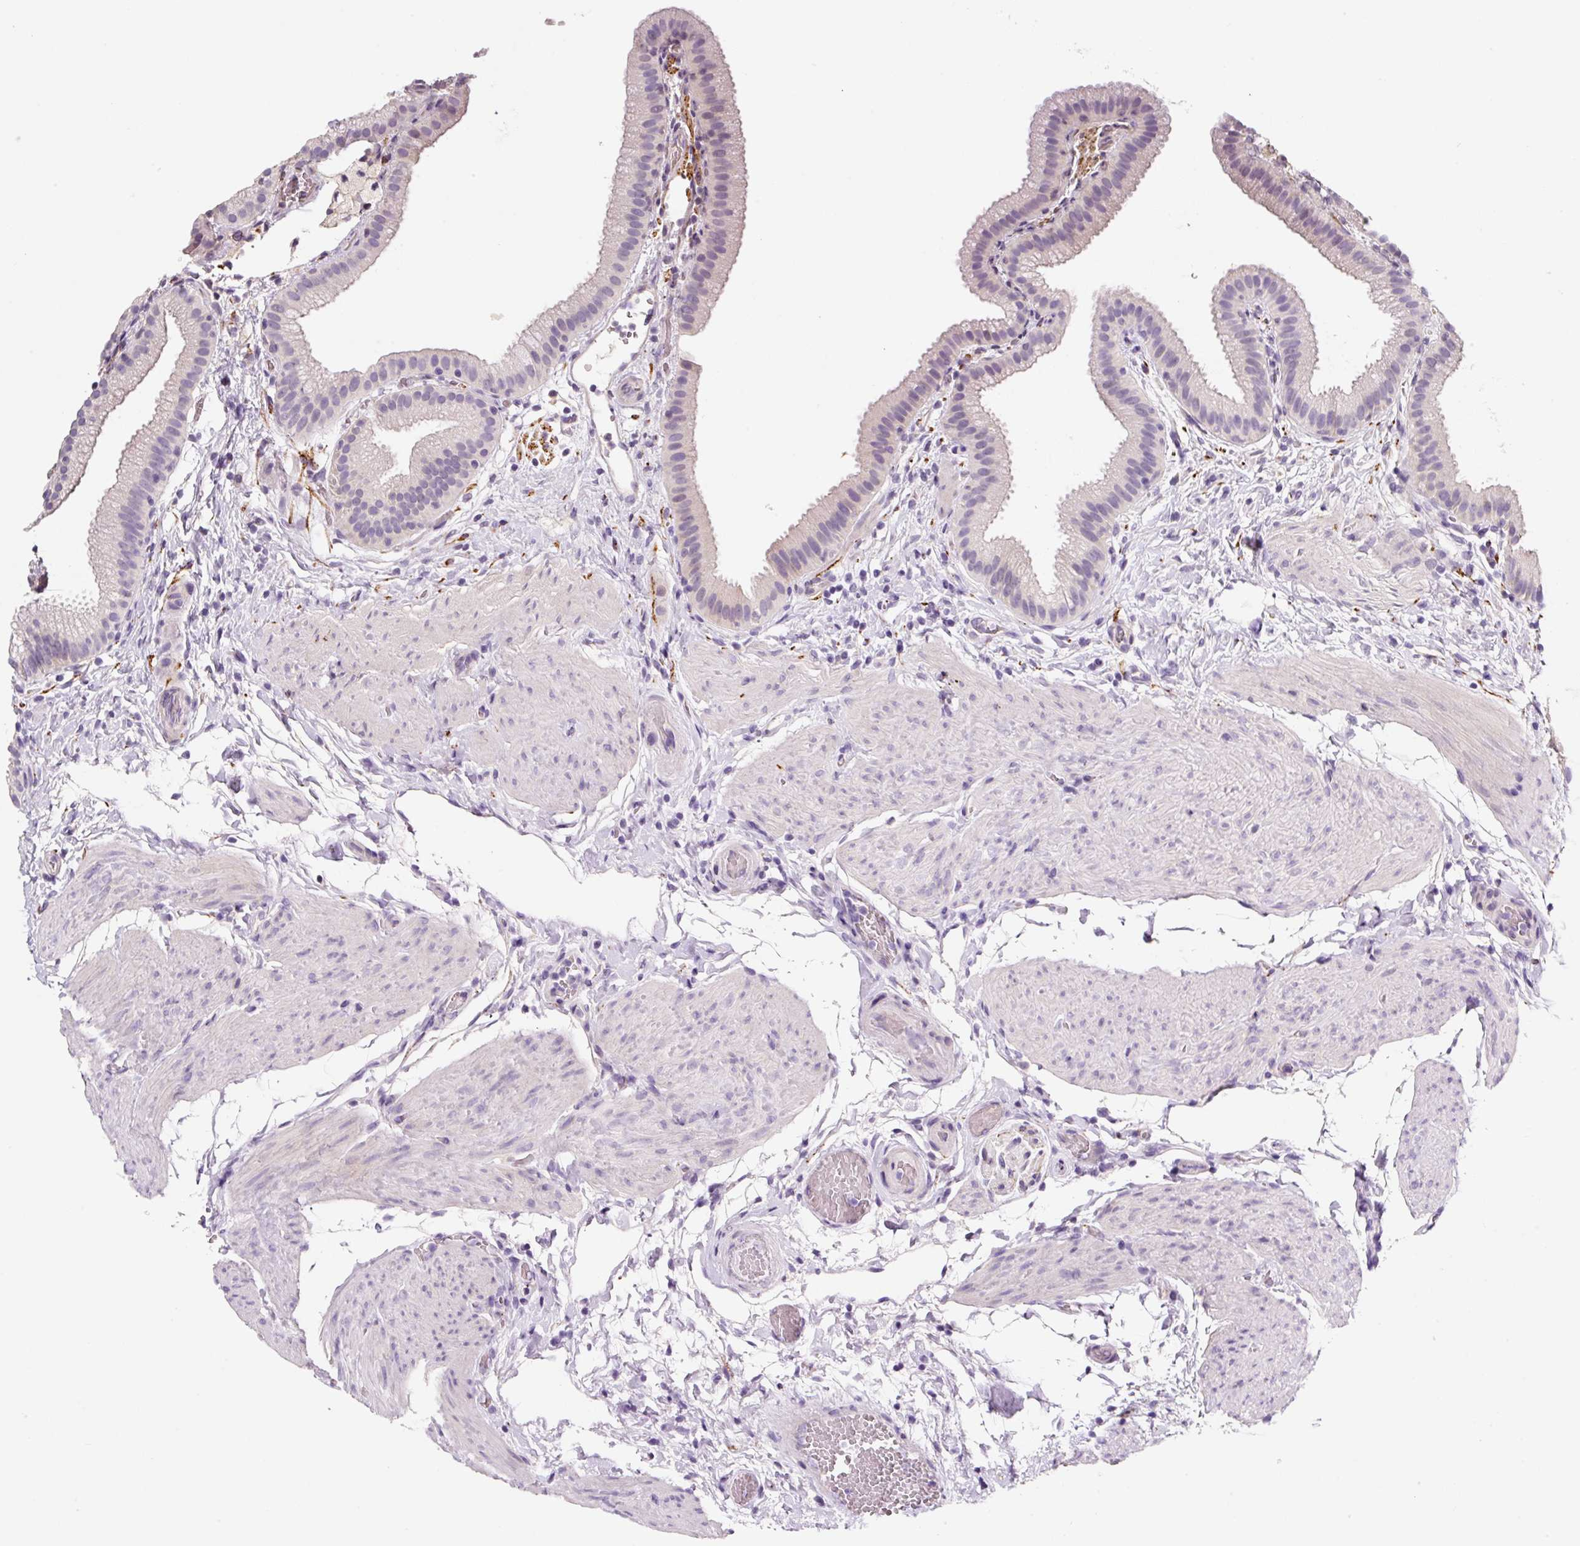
{"staining": {"intensity": "negative", "quantity": "none", "location": "none"}, "tissue": "gallbladder", "cell_type": "Glandular cells", "image_type": "normal", "snomed": [{"axis": "morphology", "description": "Normal tissue, NOS"}, {"axis": "topography", "description": "Gallbladder"}], "caption": "Glandular cells show no significant protein staining in normal gallbladder. Nuclei are stained in blue.", "gene": "SYP", "patient": {"sex": "female", "age": 63}}